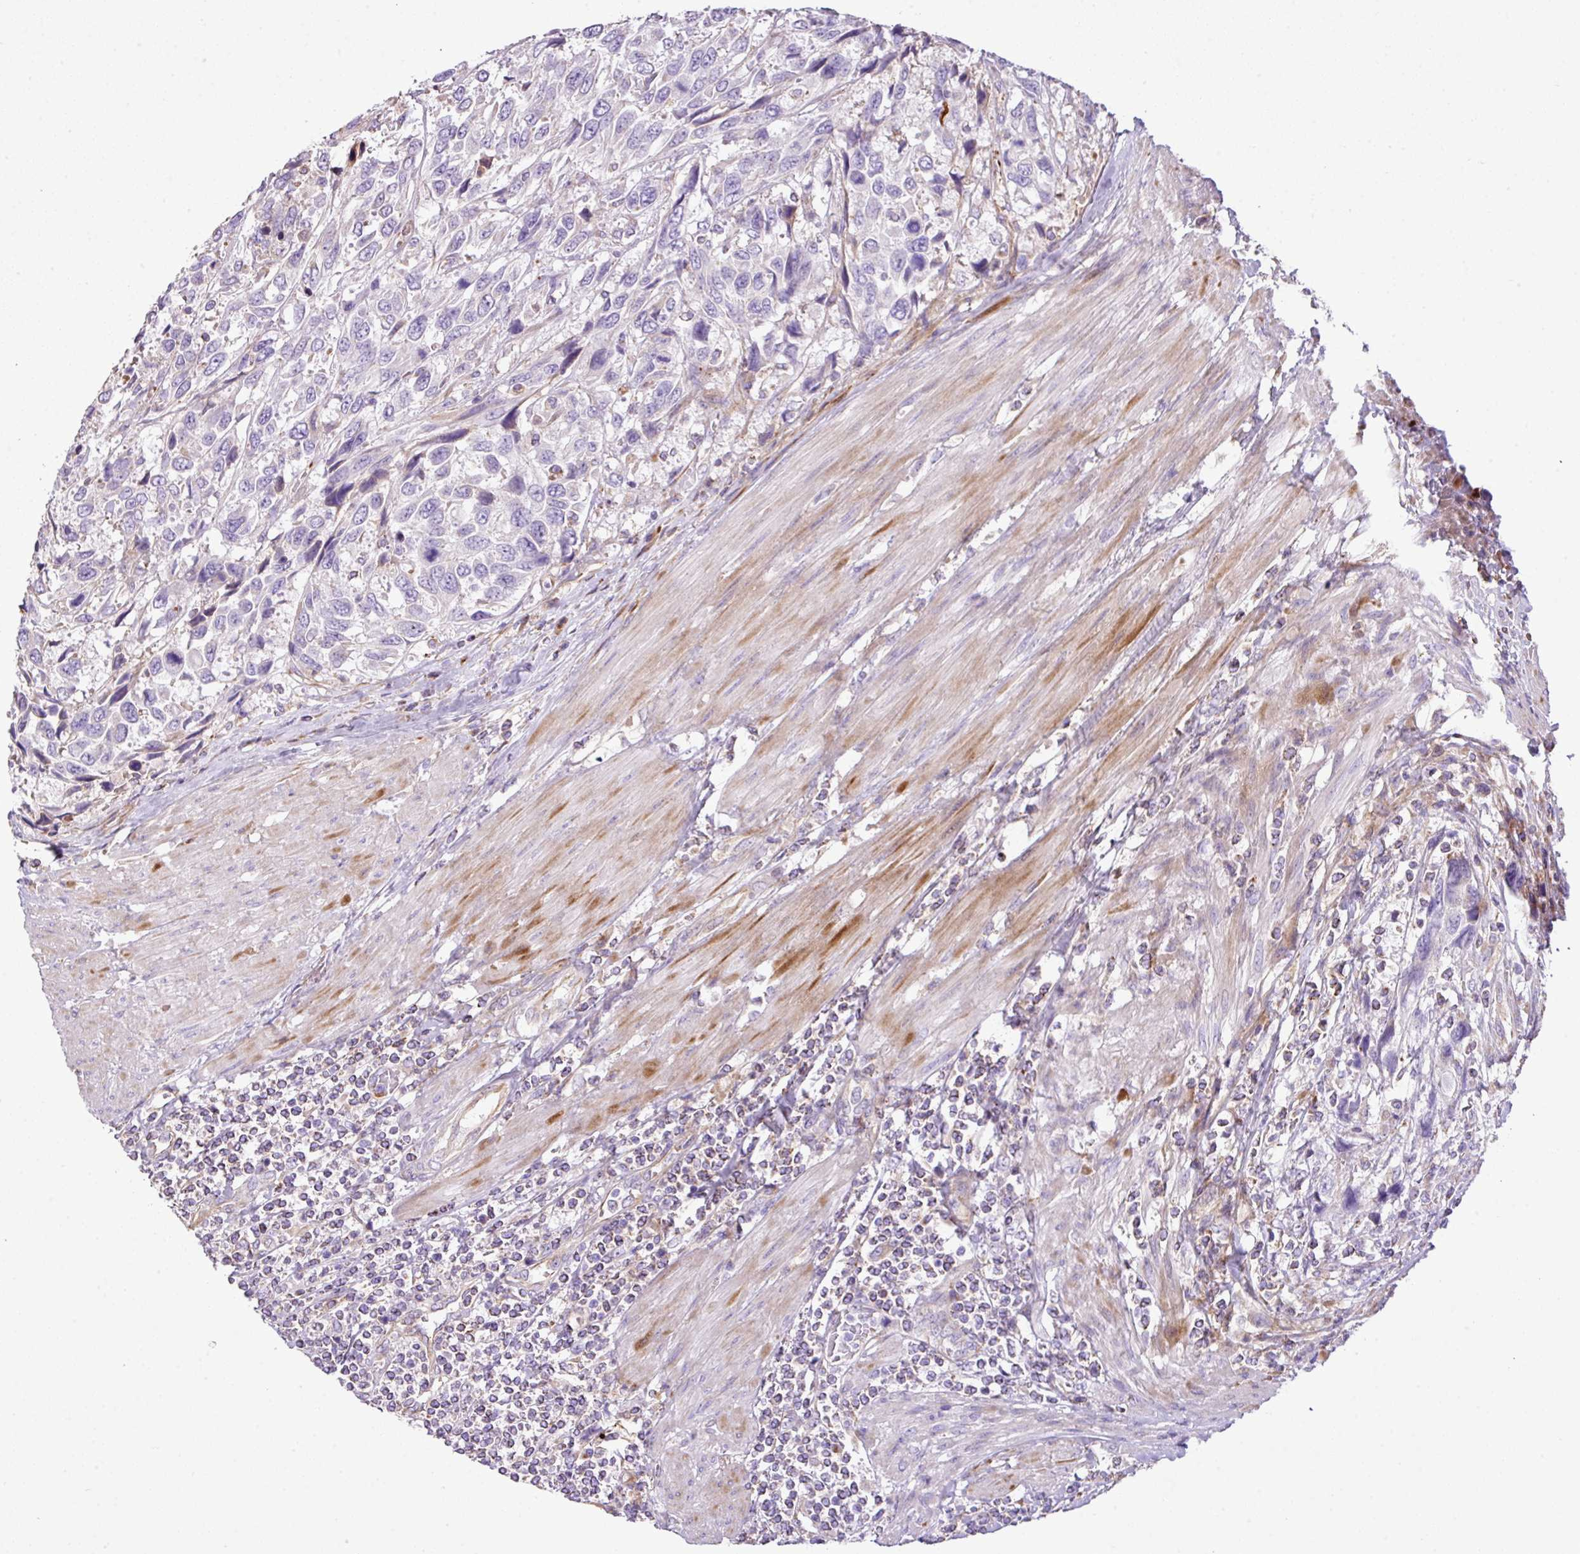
{"staining": {"intensity": "negative", "quantity": "none", "location": "none"}, "tissue": "urothelial cancer", "cell_type": "Tumor cells", "image_type": "cancer", "snomed": [{"axis": "morphology", "description": "Urothelial carcinoma, High grade"}, {"axis": "topography", "description": "Urinary bladder"}], "caption": "A micrograph of urothelial carcinoma (high-grade) stained for a protein displays no brown staining in tumor cells.", "gene": "CTXN2", "patient": {"sex": "female", "age": 70}}